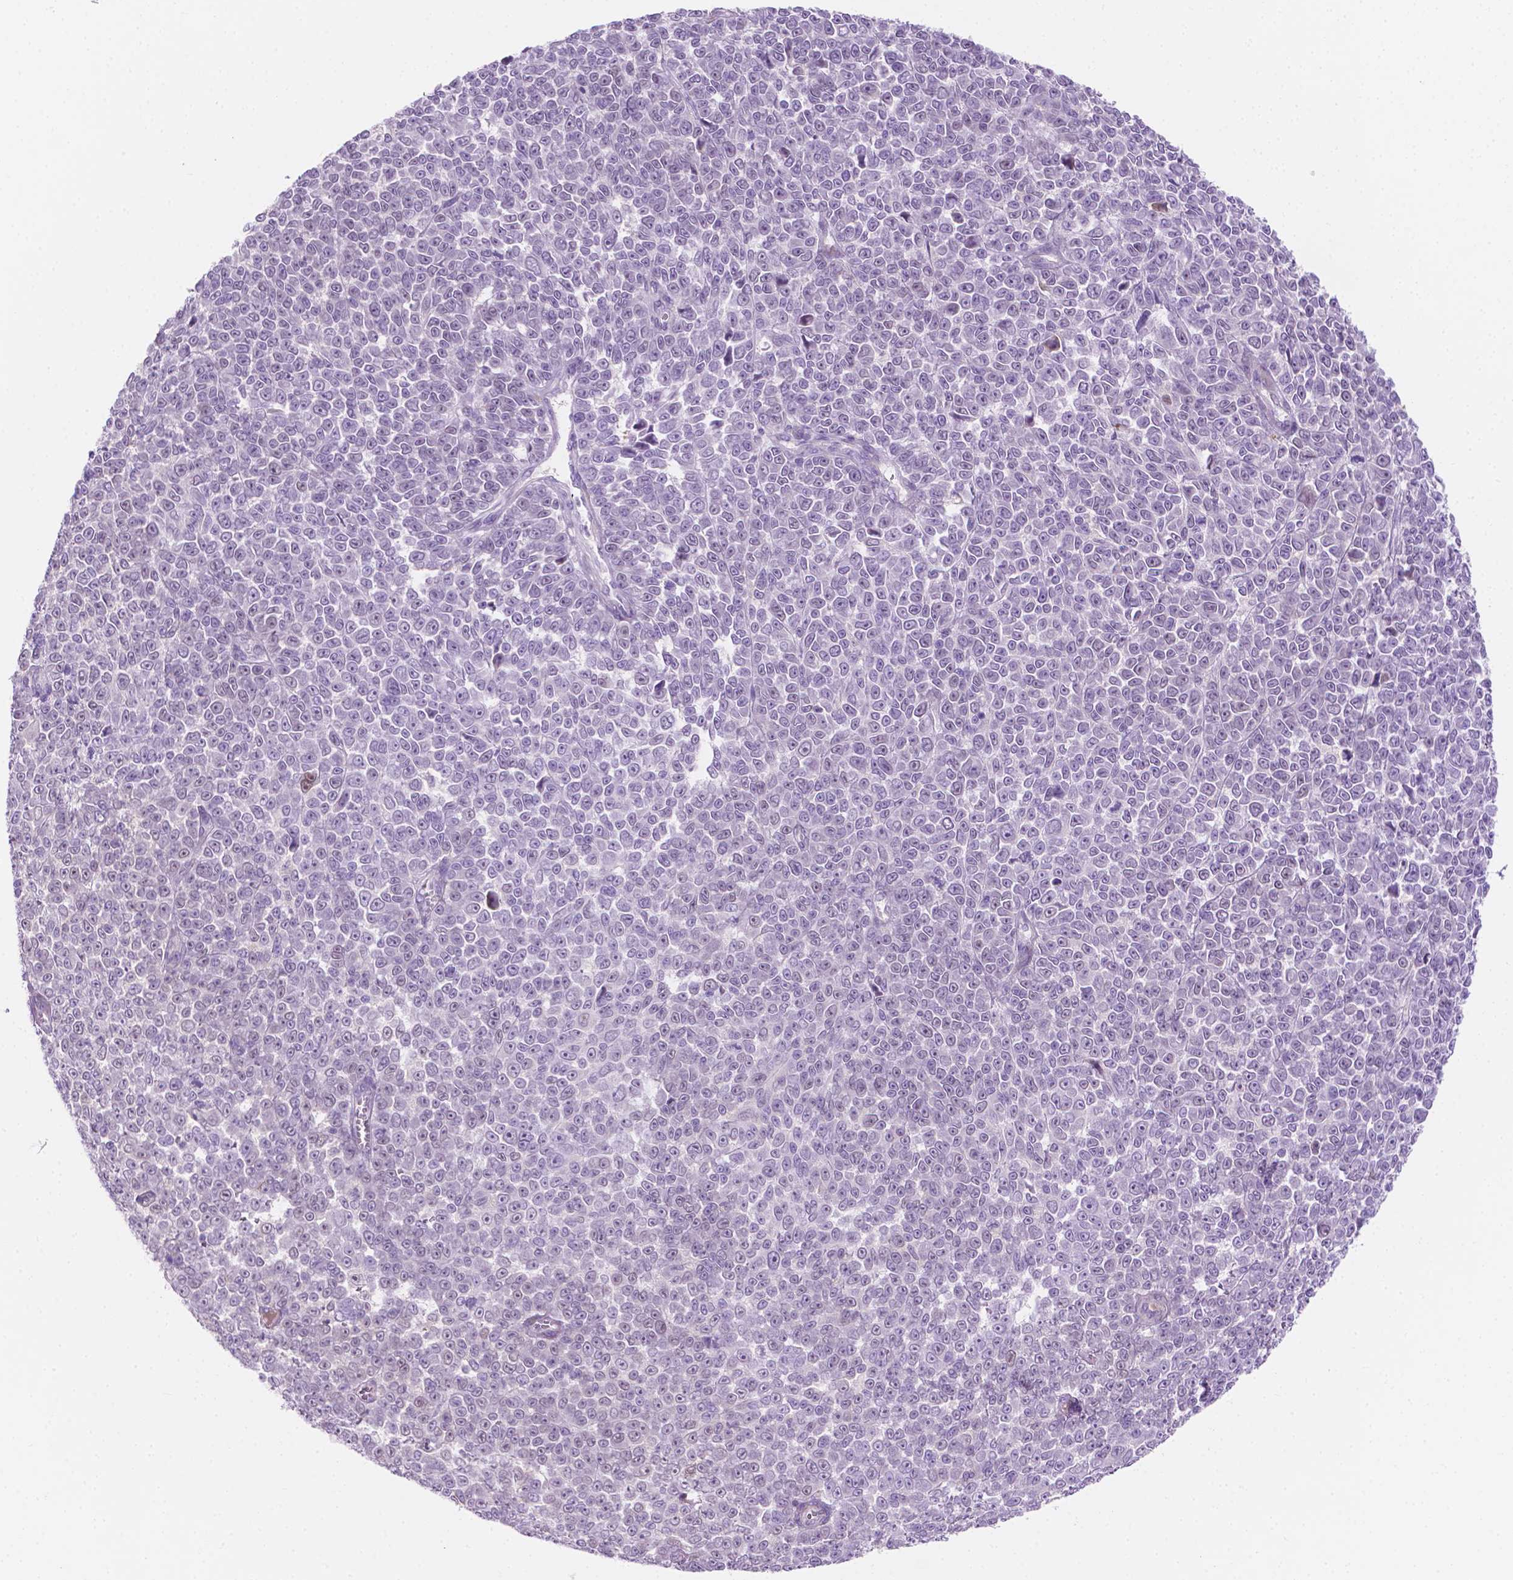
{"staining": {"intensity": "negative", "quantity": "none", "location": "none"}, "tissue": "melanoma", "cell_type": "Tumor cells", "image_type": "cancer", "snomed": [{"axis": "morphology", "description": "Malignant melanoma, NOS"}, {"axis": "topography", "description": "Skin"}], "caption": "The photomicrograph demonstrates no significant expression in tumor cells of melanoma.", "gene": "EPPK1", "patient": {"sex": "female", "age": 95}}